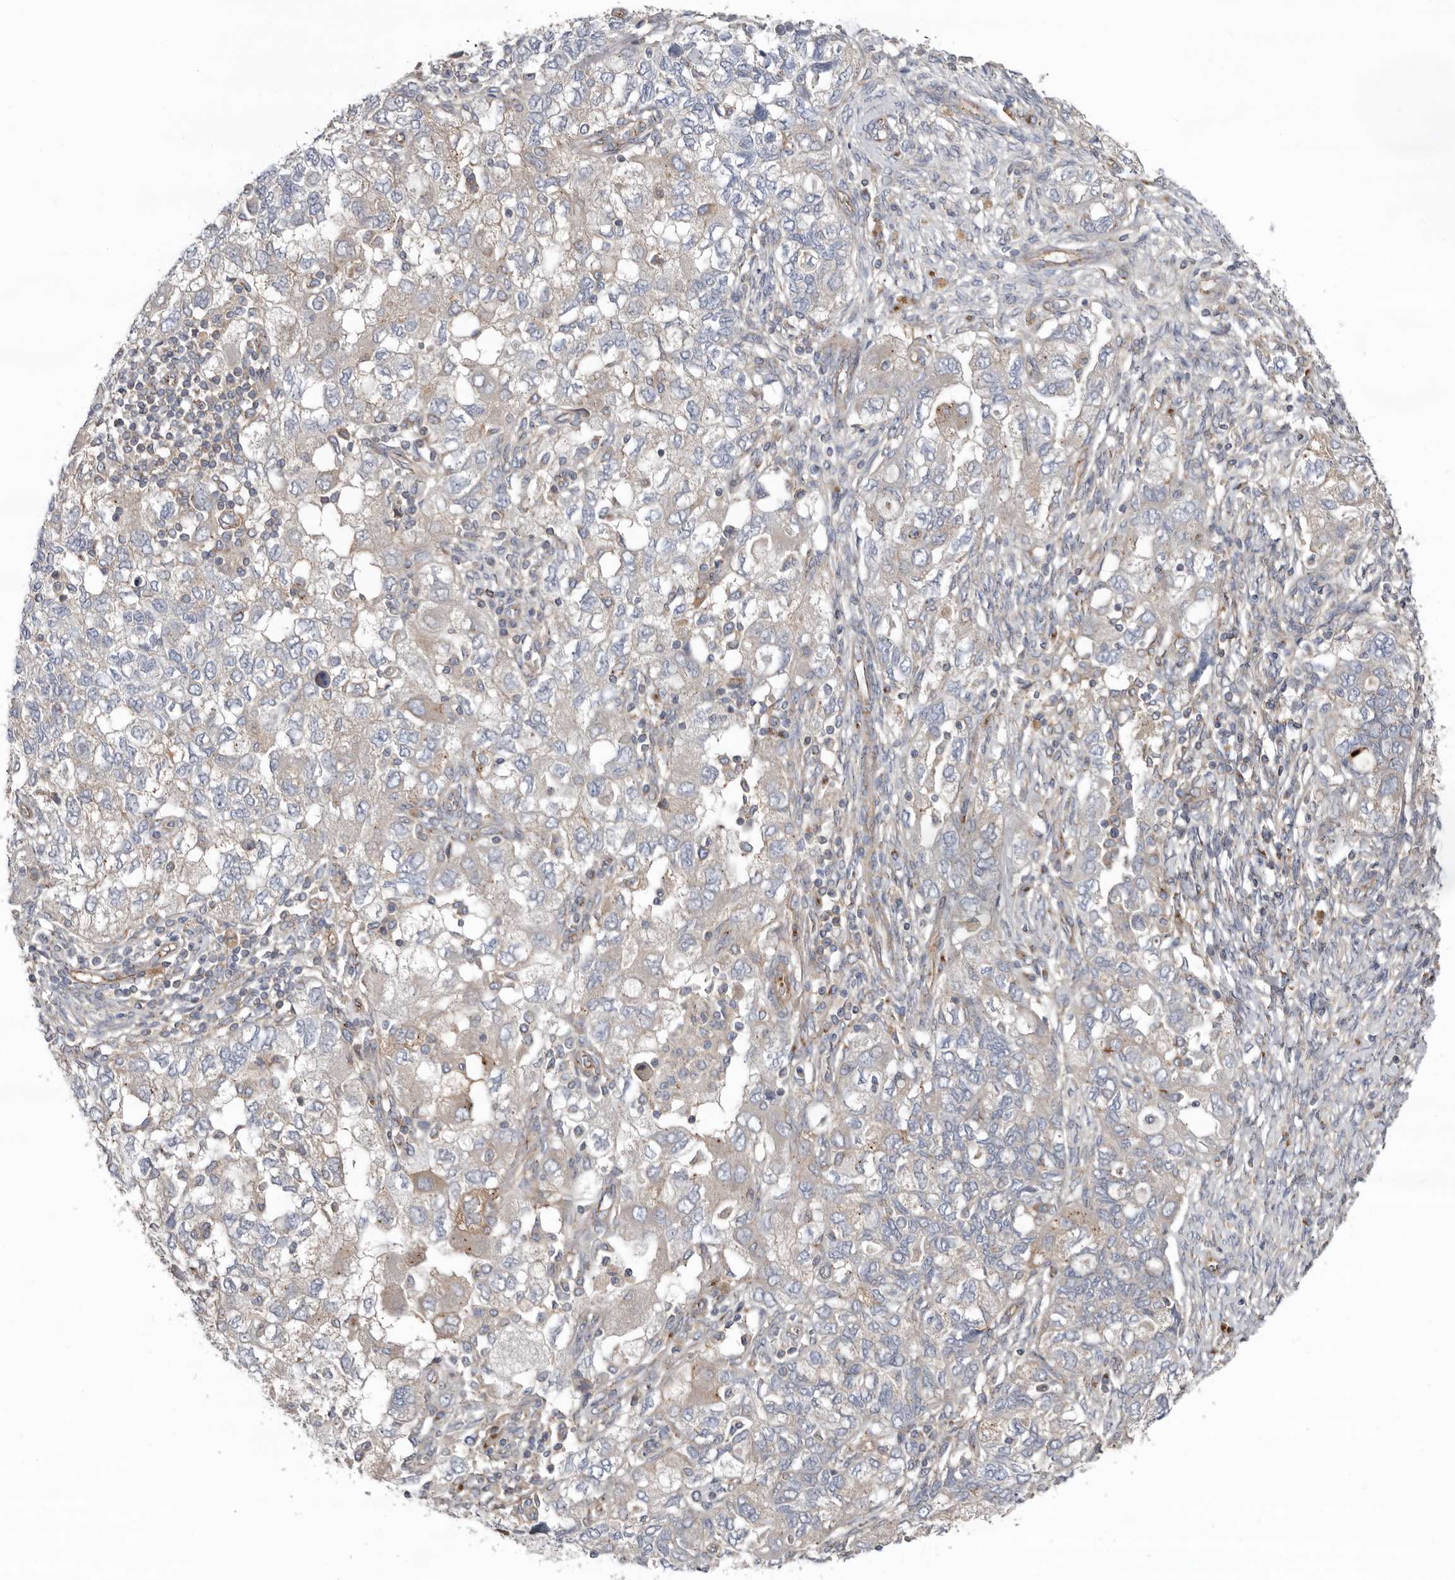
{"staining": {"intensity": "negative", "quantity": "none", "location": "none"}, "tissue": "ovarian cancer", "cell_type": "Tumor cells", "image_type": "cancer", "snomed": [{"axis": "morphology", "description": "Carcinoma, NOS"}, {"axis": "morphology", "description": "Cystadenocarcinoma, serous, NOS"}, {"axis": "topography", "description": "Ovary"}], "caption": "Human ovarian carcinoma stained for a protein using immunohistochemistry (IHC) exhibits no staining in tumor cells.", "gene": "LUZP1", "patient": {"sex": "female", "age": 69}}